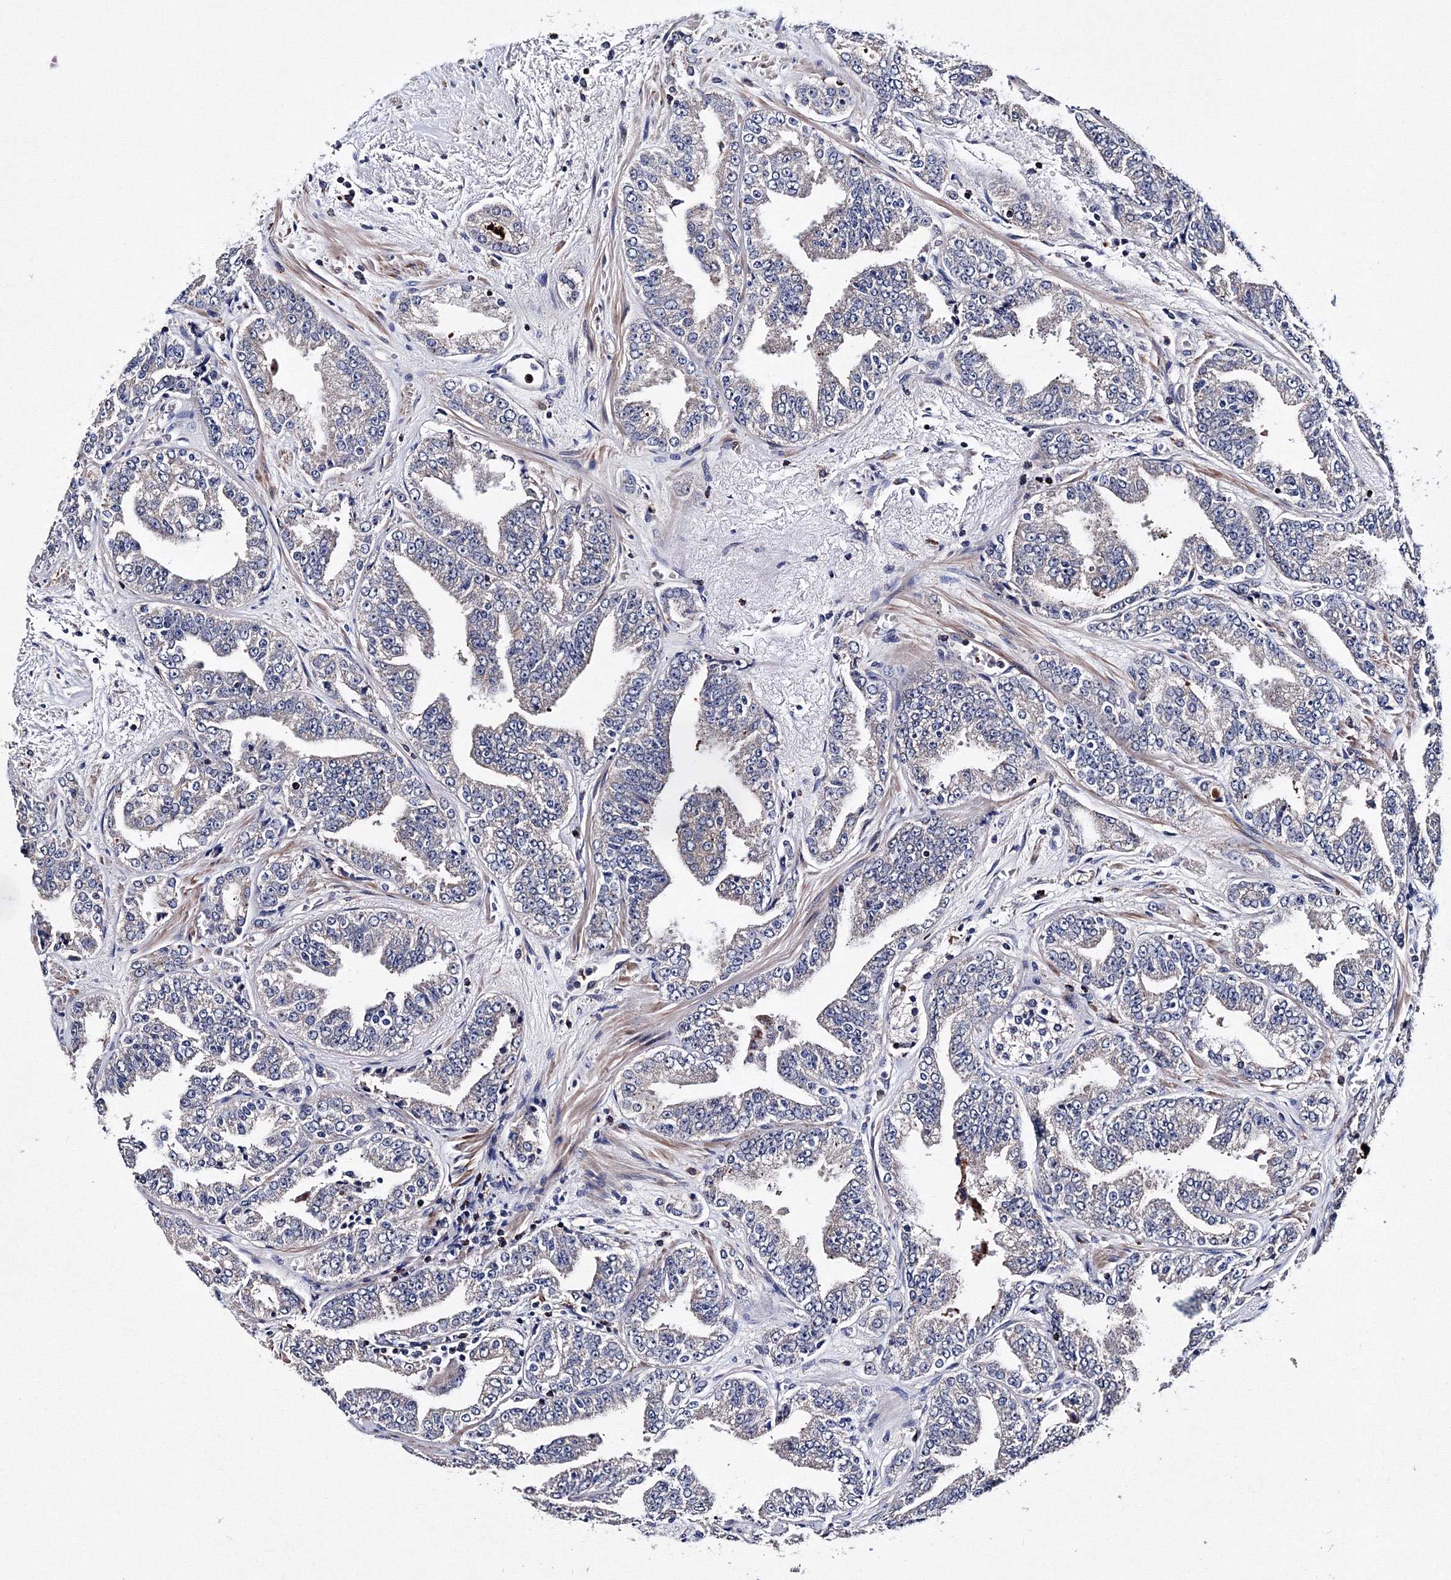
{"staining": {"intensity": "negative", "quantity": "none", "location": "none"}, "tissue": "prostate cancer", "cell_type": "Tumor cells", "image_type": "cancer", "snomed": [{"axis": "morphology", "description": "Adenocarcinoma, High grade"}, {"axis": "topography", "description": "Prostate"}], "caption": "Tumor cells are negative for protein expression in human prostate cancer. (Immunohistochemistry (ihc), brightfield microscopy, high magnification).", "gene": "PHYKPL", "patient": {"sex": "male", "age": 71}}